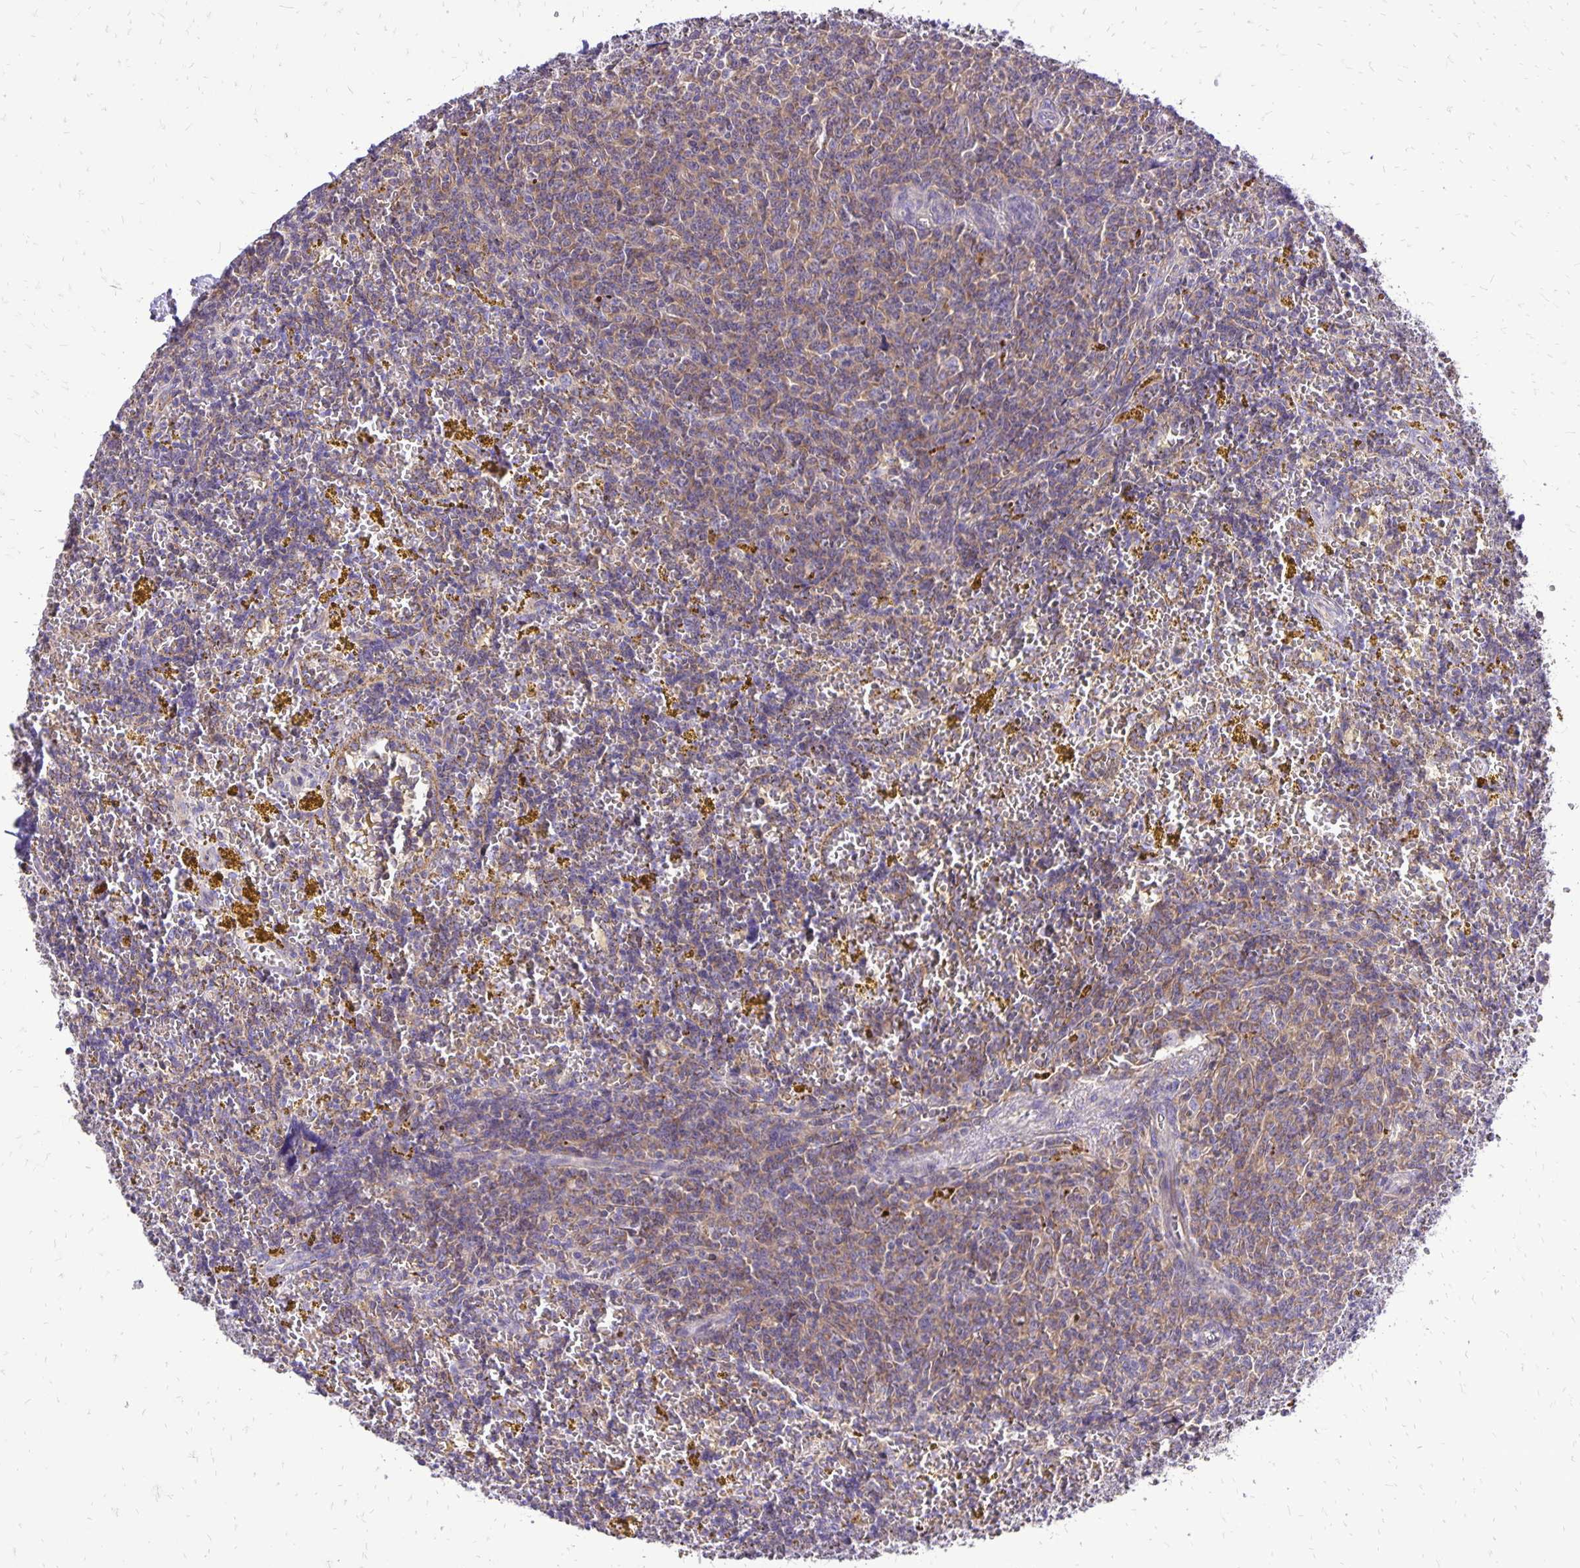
{"staining": {"intensity": "negative", "quantity": "none", "location": "none"}, "tissue": "lymphoma", "cell_type": "Tumor cells", "image_type": "cancer", "snomed": [{"axis": "morphology", "description": "Malignant lymphoma, non-Hodgkin's type, Low grade"}, {"axis": "topography", "description": "Spleen"}, {"axis": "topography", "description": "Lymph node"}], "caption": "Immunohistochemistry of lymphoma reveals no staining in tumor cells.", "gene": "EIF5A", "patient": {"sex": "female", "age": 66}}